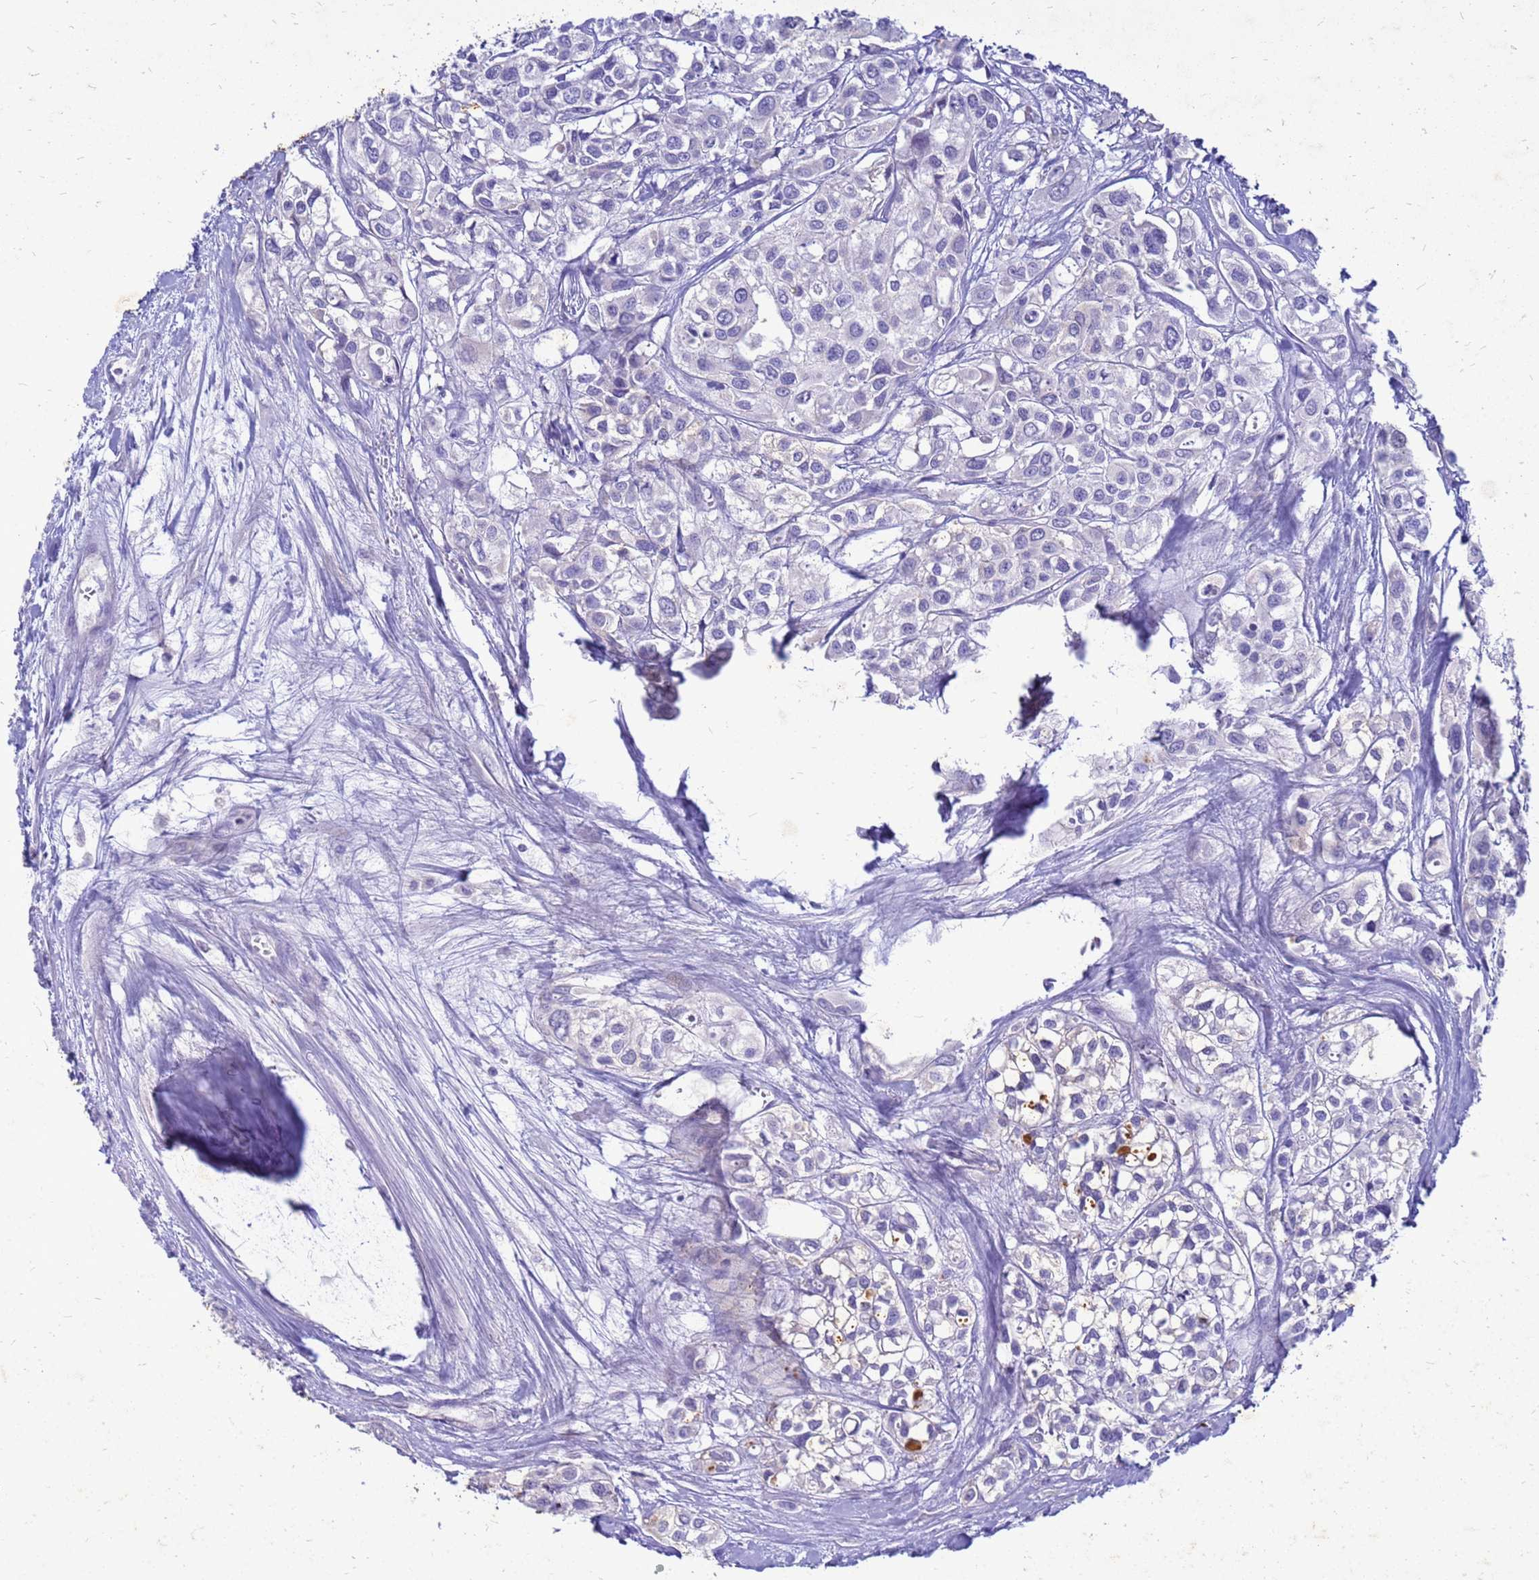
{"staining": {"intensity": "negative", "quantity": "none", "location": "none"}, "tissue": "urothelial cancer", "cell_type": "Tumor cells", "image_type": "cancer", "snomed": [{"axis": "morphology", "description": "Urothelial carcinoma, High grade"}, {"axis": "topography", "description": "Urinary bladder"}], "caption": "This is a histopathology image of IHC staining of high-grade urothelial carcinoma, which shows no expression in tumor cells.", "gene": "AKR1C1", "patient": {"sex": "male", "age": 67}}